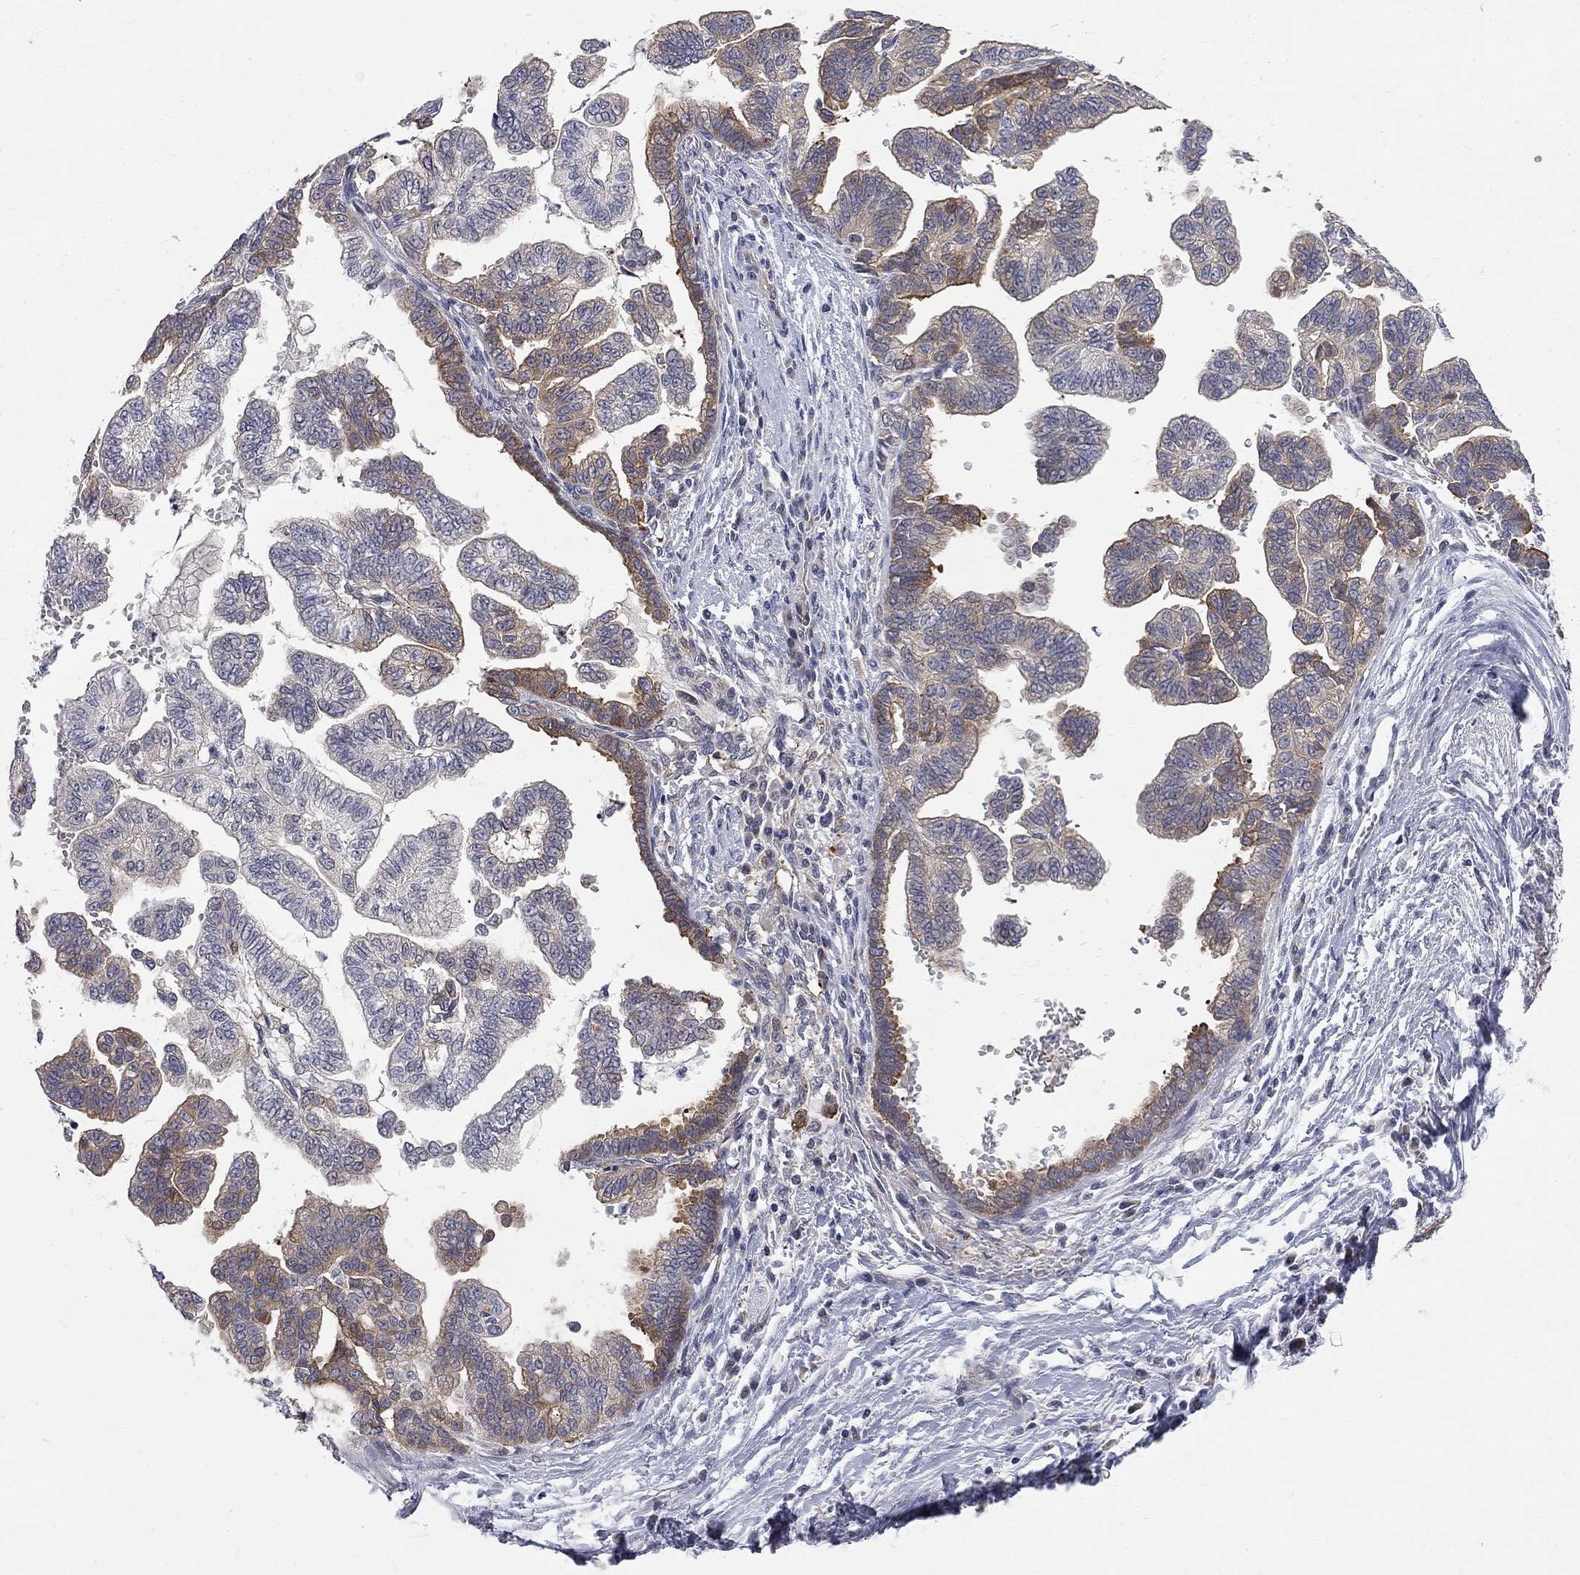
{"staining": {"intensity": "moderate", "quantity": "<25%", "location": "cytoplasmic/membranous"}, "tissue": "stomach cancer", "cell_type": "Tumor cells", "image_type": "cancer", "snomed": [{"axis": "morphology", "description": "Adenocarcinoma, NOS"}, {"axis": "topography", "description": "Stomach"}], "caption": "Protein expression analysis of human stomach cancer reveals moderate cytoplasmic/membranous positivity in approximately <25% of tumor cells. The staining is performed using DAB brown chromogen to label protein expression. The nuclei are counter-stained blue using hematoxylin.", "gene": "GALNT8", "patient": {"sex": "male", "age": 83}}